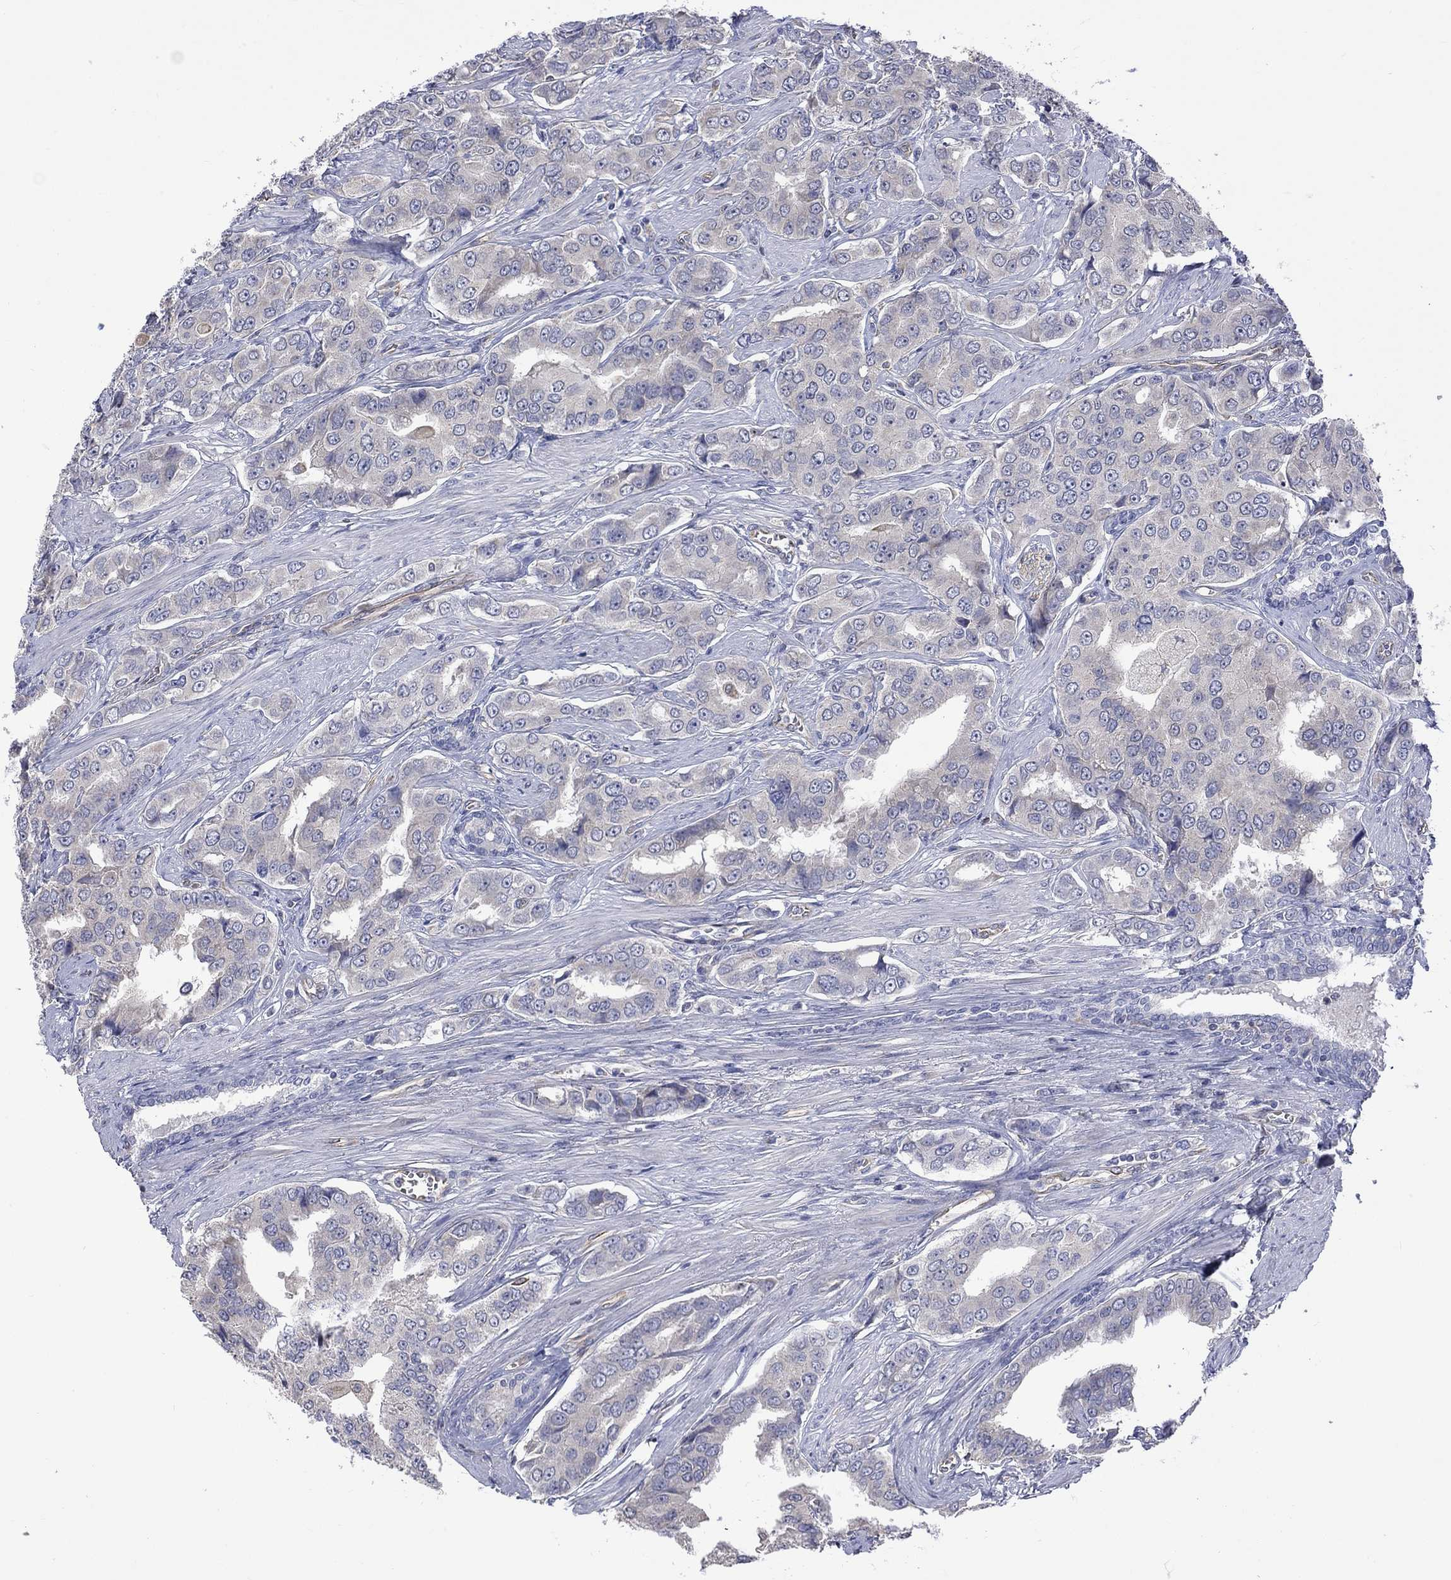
{"staining": {"intensity": "negative", "quantity": "none", "location": "none"}, "tissue": "prostate cancer", "cell_type": "Tumor cells", "image_type": "cancer", "snomed": [{"axis": "morphology", "description": "Adenocarcinoma, NOS"}, {"axis": "topography", "description": "Prostate and seminal vesicle, NOS"}, {"axis": "topography", "description": "Prostate"}], "caption": "DAB immunohistochemical staining of prostate cancer (adenocarcinoma) demonstrates no significant expression in tumor cells.", "gene": "CAMKK2", "patient": {"sex": "male", "age": 69}}